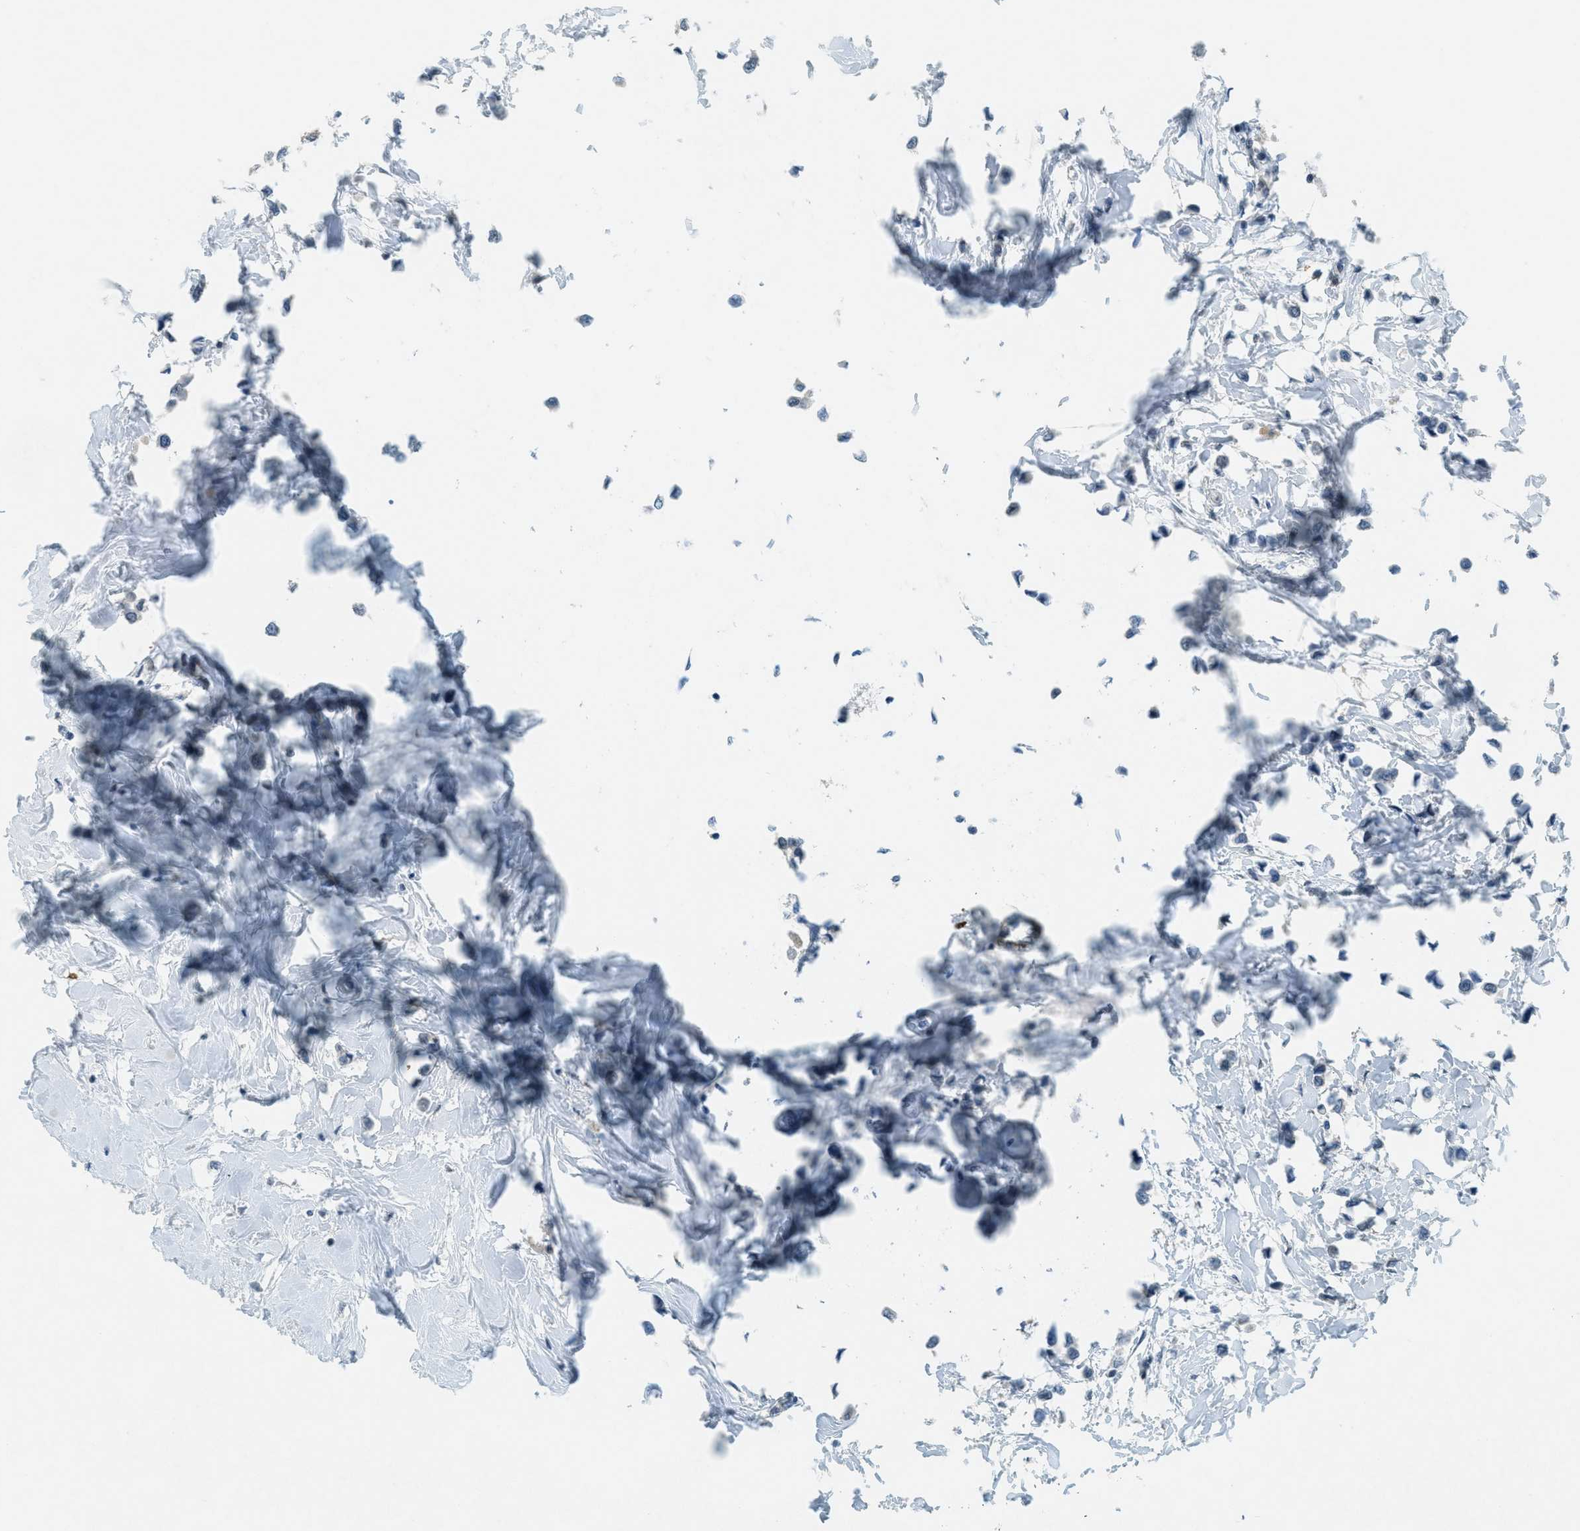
{"staining": {"intensity": "negative", "quantity": "none", "location": "none"}, "tissue": "breast cancer", "cell_type": "Tumor cells", "image_type": "cancer", "snomed": [{"axis": "morphology", "description": "Lobular carcinoma"}, {"axis": "topography", "description": "Breast"}], "caption": "Immunohistochemistry (IHC) image of neoplastic tissue: human lobular carcinoma (breast) stained with DAB reveals no significant protein staining in tumor cells.", "gene": "FYN", "patient": {"sex": "female", "age": 51}}